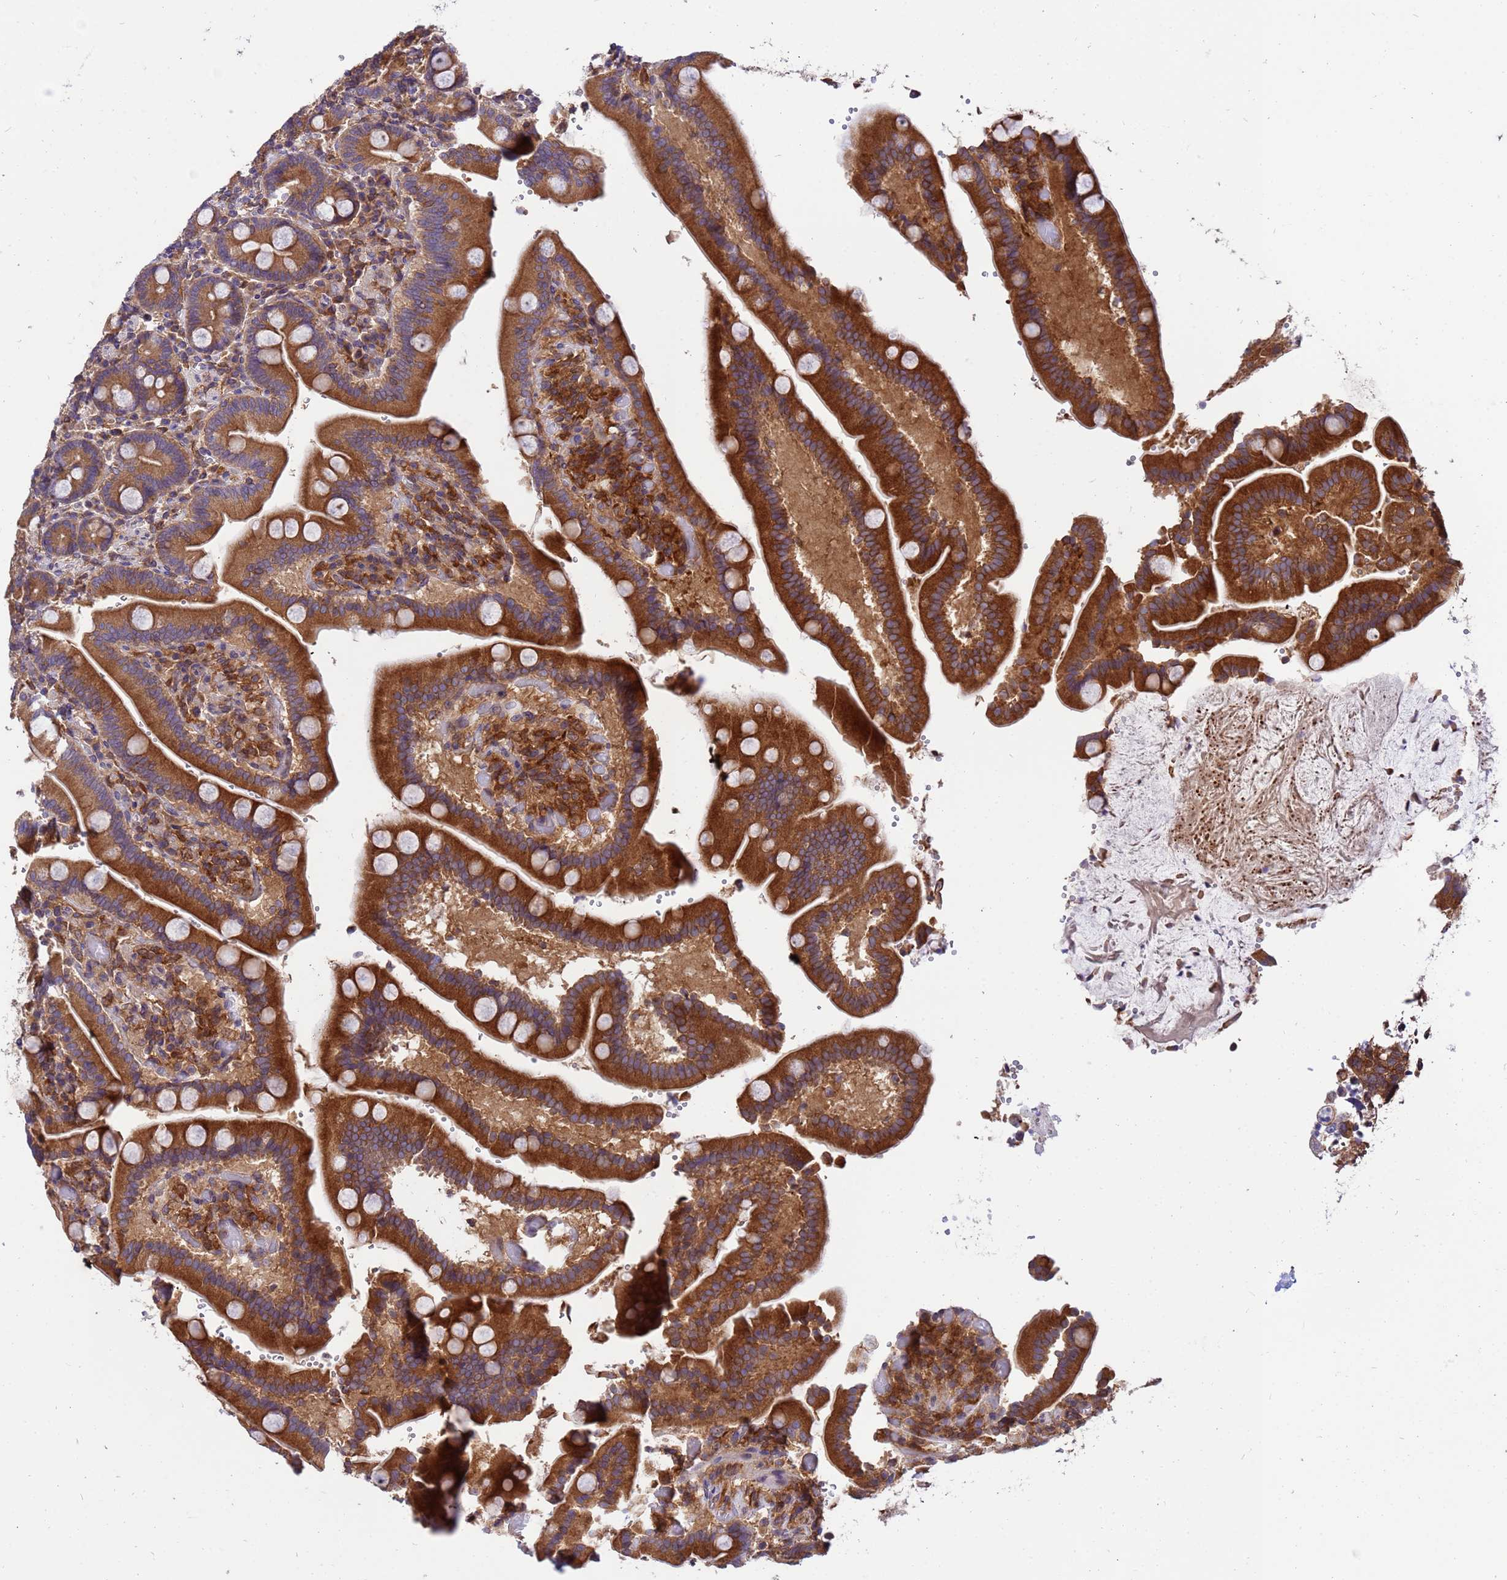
{"staining": {"intensity": "strong", "quantity": ">75%", "location": "cytoplasmic/membranous"}, "tissue": "duodenum", "cell_type": "Glandular cells", "image_type": "normal", "snomed": [{"axis": "morphology", "description": "Normal tissue, NOS"}, {"axis": "topography", "description": "Duodenum"}], "caption": "An image of human duodenum stained for a protein demonstrates strong cytoplasmic/membranous brown staining in glandular cells.", "gene": "GET3", "patient": {"sex": "female", "age": 62}}